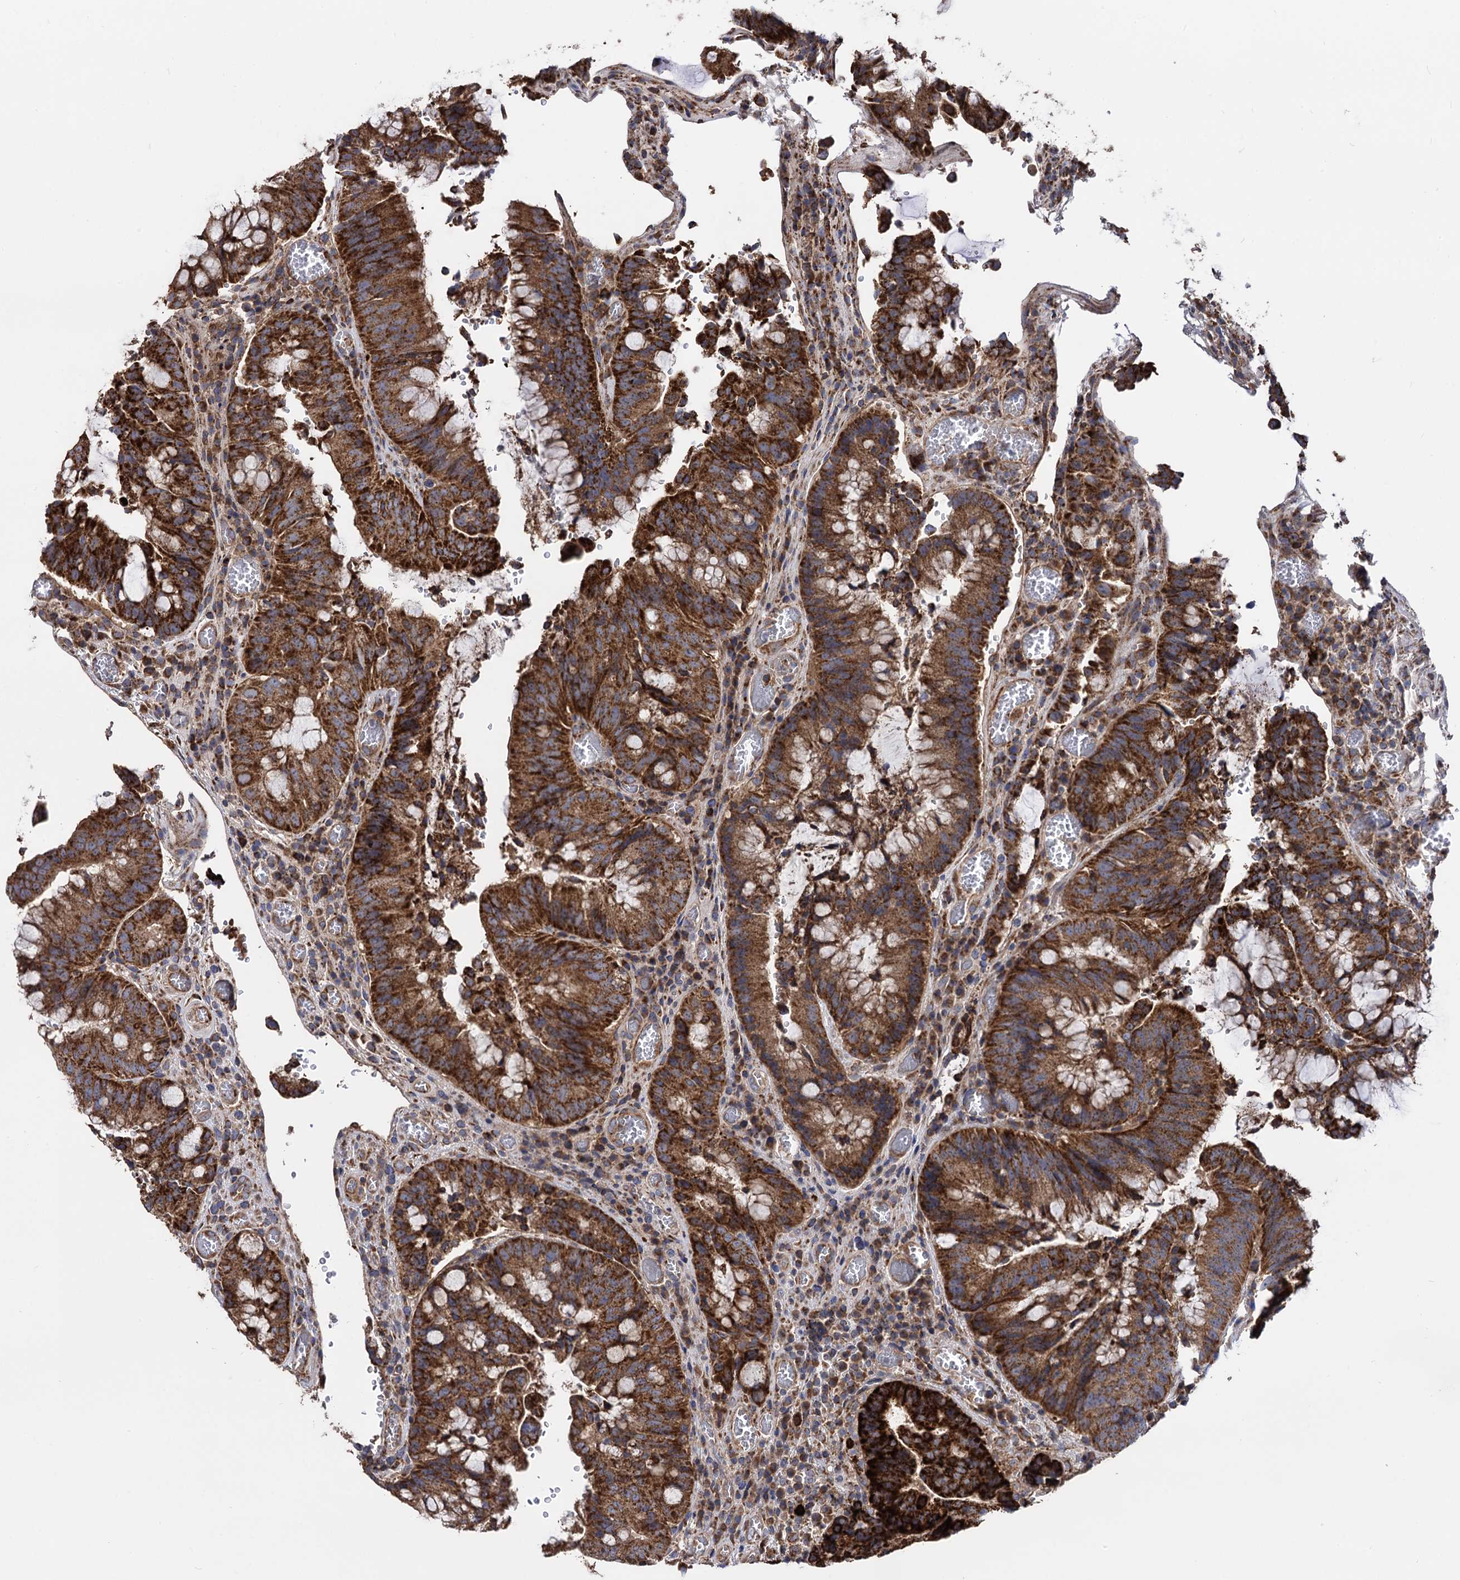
{"staining": {"intensity": "strong", "quantity": ">75%", "location": "cytoplasmic/membranous"}, "tissue": "colorectal cancer", "cell_type": "Tumor cells", "image_type": "cancer", "snomed": [{"axis": "morphology", "description": "Adenocarcinoma, NOS"}, {"axis": "topography", "description": "Rectum"}], "caption": "This is a histology image of immunohistochemistry (IHC) staining of colorectal cancer, which shows strong positivity in the cytoplasmic/membranous of tumor cells.", "gene": "IQCH", "patient": {"sex": "male", "age": 69}}